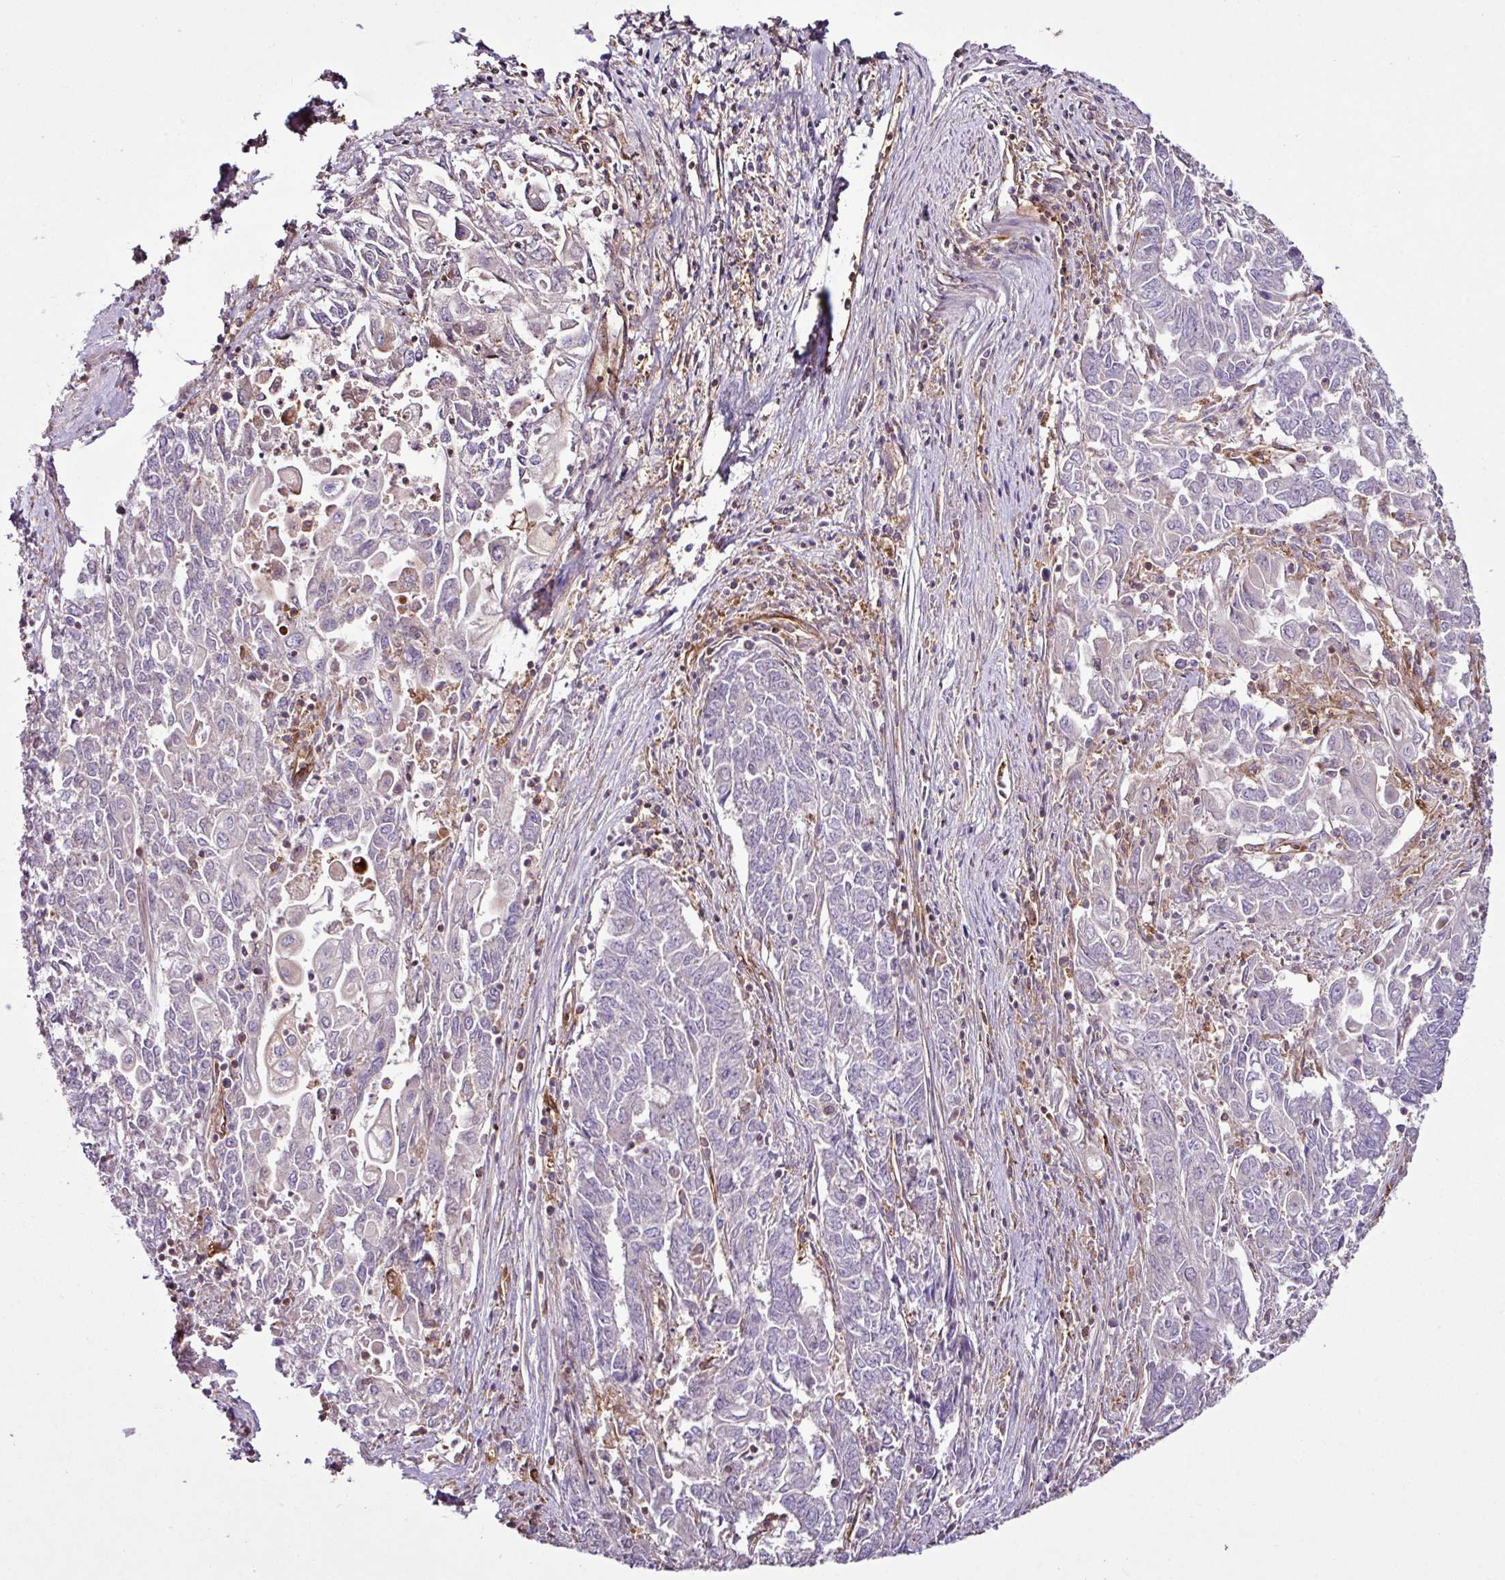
{"staining": {"intensity": "negative", "quantity": "none", "location": "none"}, "tissue": "endometrial cancer", "cell_type": "Tumor cells", "image_type": "cancer", "snomed": [{"axis": "morphology", "description": "Adenocarcinoma, NOS"}, {"axis": "topography", "description": "Endometrium"}], "caption": "Adenocarcinoma (endometrial) was stained to show a protein in brown. There is no significant positivity in tumor cells.", "gene": "ZNF106", "patient": {"sex": "female", "age": 54}}